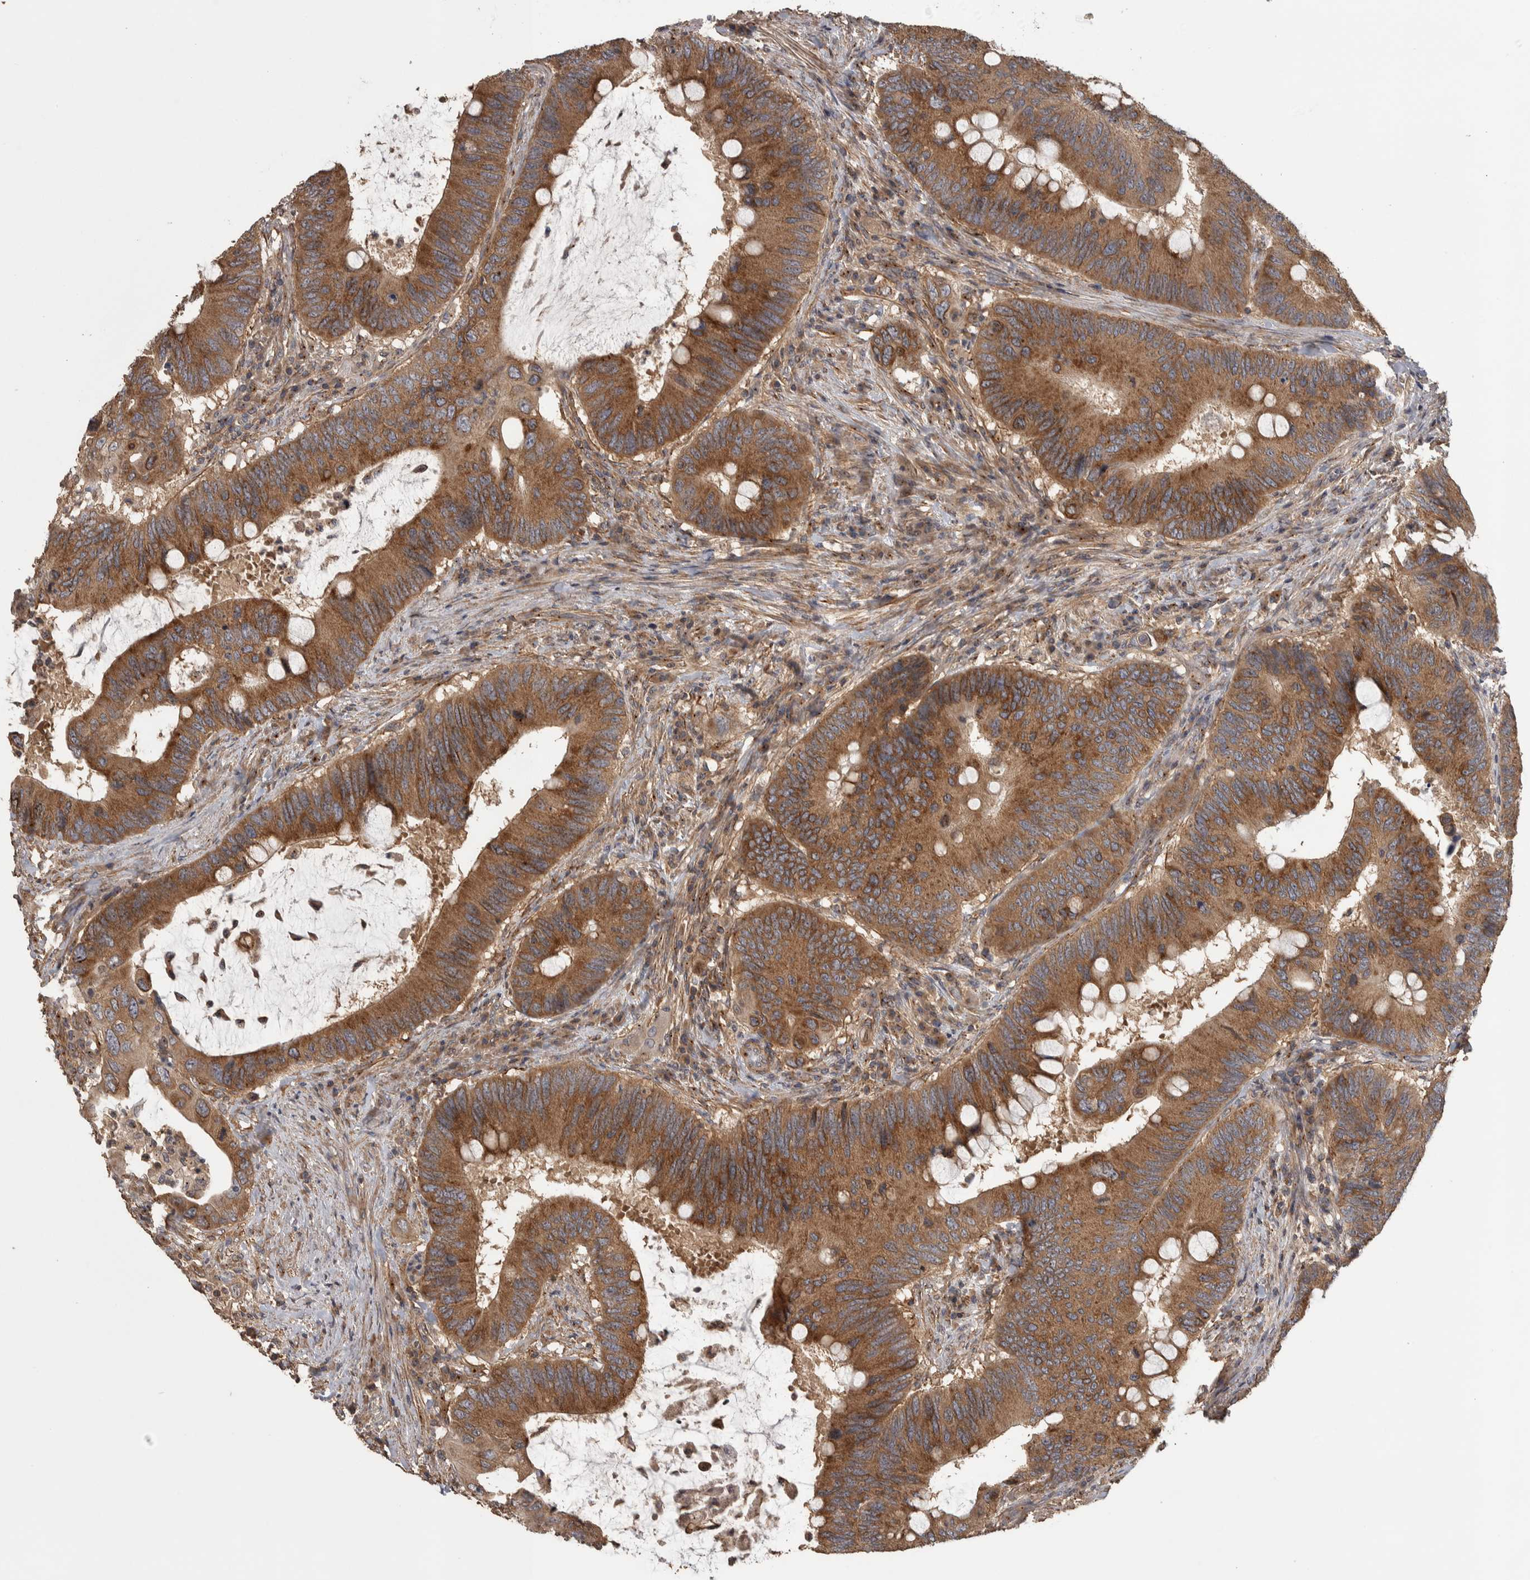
{"staining": {"intensity": "moderate", "quantity": ">75%", "location": "cytoplasmic/membranous"}, "tissue": "colorectal cancer", "cell_type": "Tumor cells", "image_type": "cancer", "snomed": [{"axis": "morphology", "description": "Adenocarcinoma, NOS"}, {"axis": "topography", "description": "Colon"}], "caption": "A brown stain labels moderate cytoplasmic/membranous staining of a protein in adenocarcinoma (colorectal) tumor cells. (brown staining indicates protein expression, while blue staining denotes nuclei).", "gene": "IFRD1", "patient": {"sex": "male", "age": 71}}